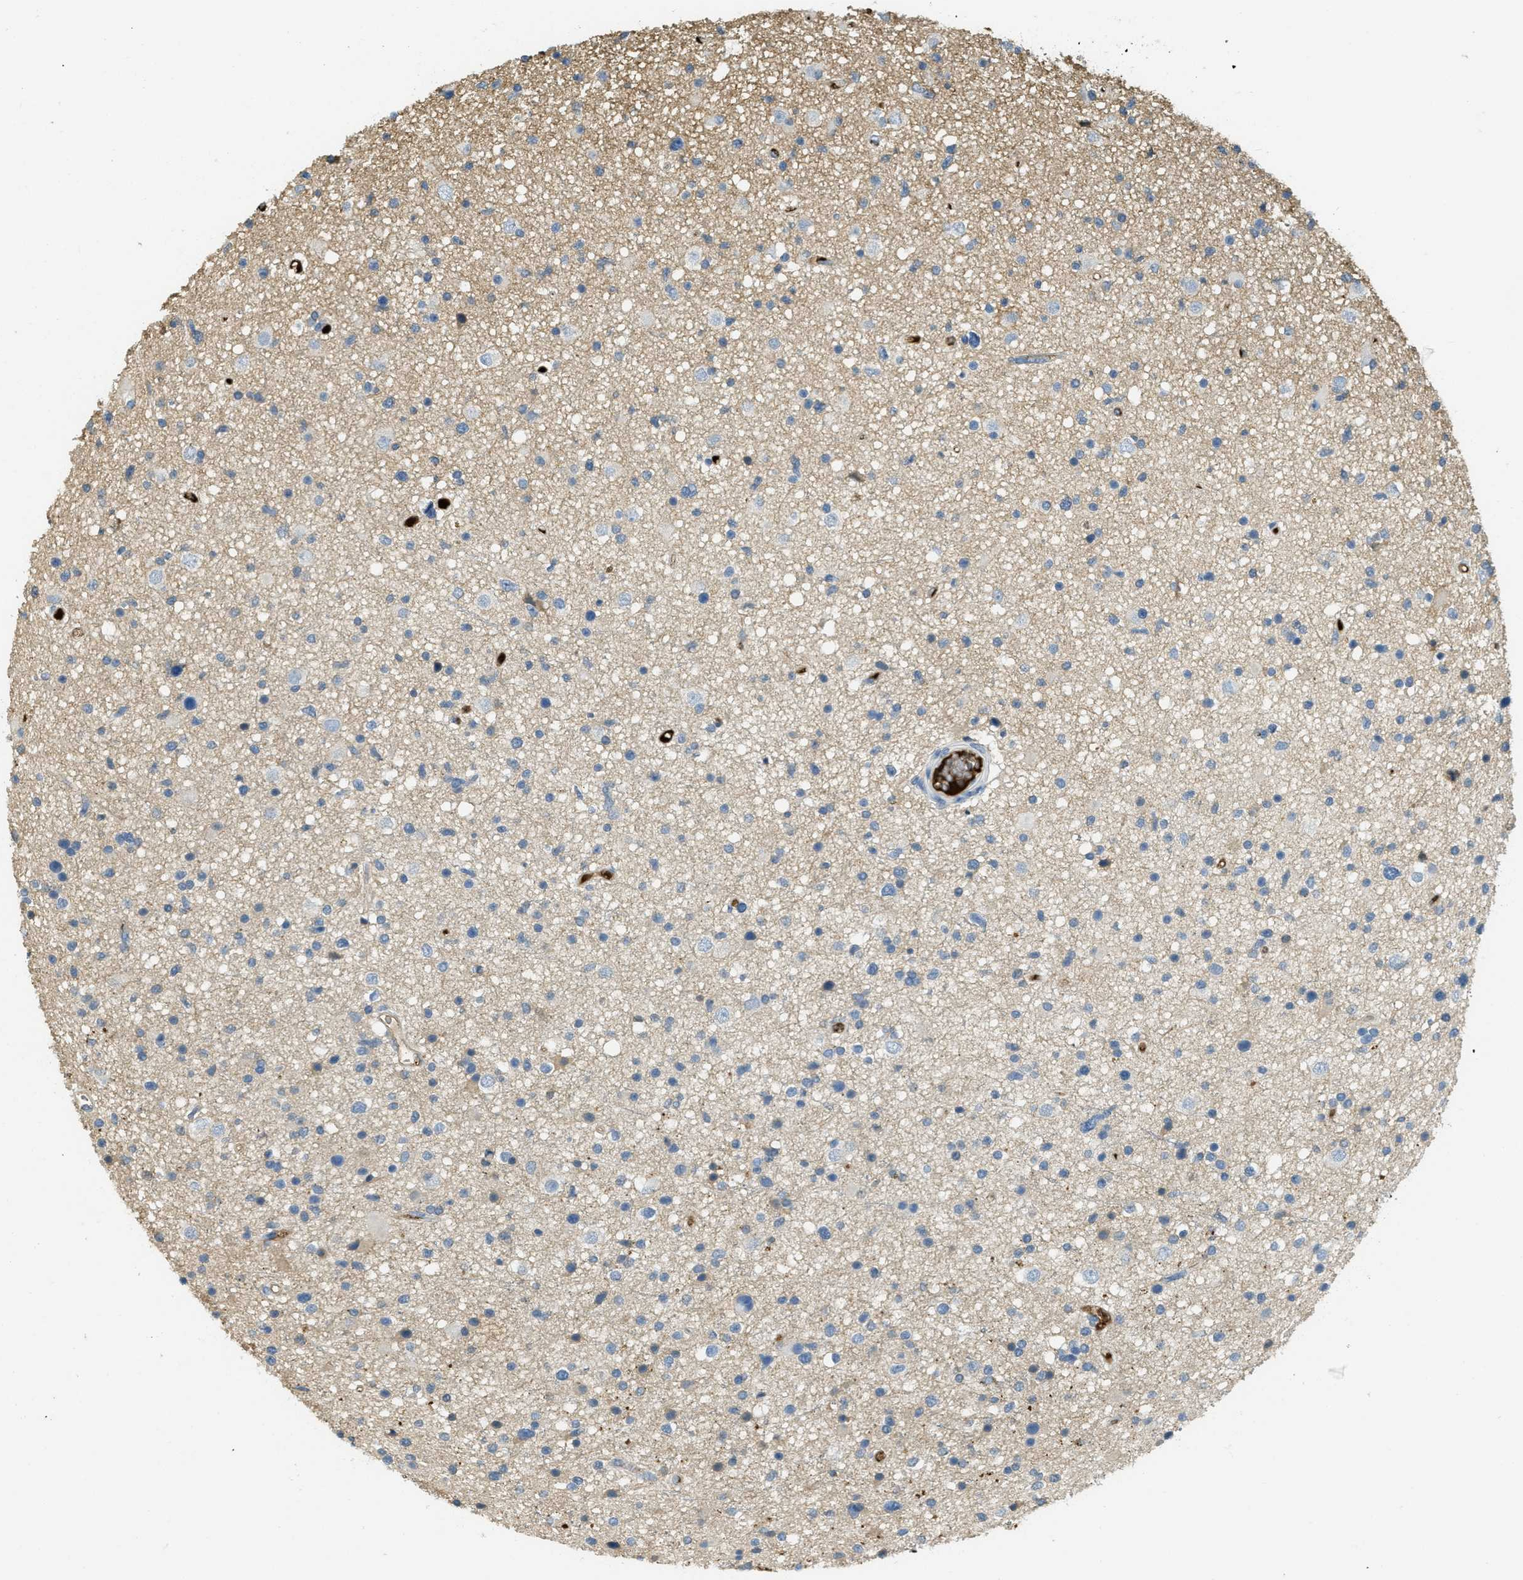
{"staining": {"intensity": "weak", "quantity": "<25%", "location": "cytoplasmic/membranous"}, "tissue": "glioma", "cell_type": "Tumor cells", "image_type": "cancer", "snomed": [{"axis": "morphology", "description": "Glioma, malignant, High grade"}, {"axis": "topography", "description": "Brain"}], "caption": "Image shows no protein positivity in tumor cells of malignant glioma (high-grade) tissue.", "gene": "PRTN3", "patient": {"sex": "male", "age": 33}}